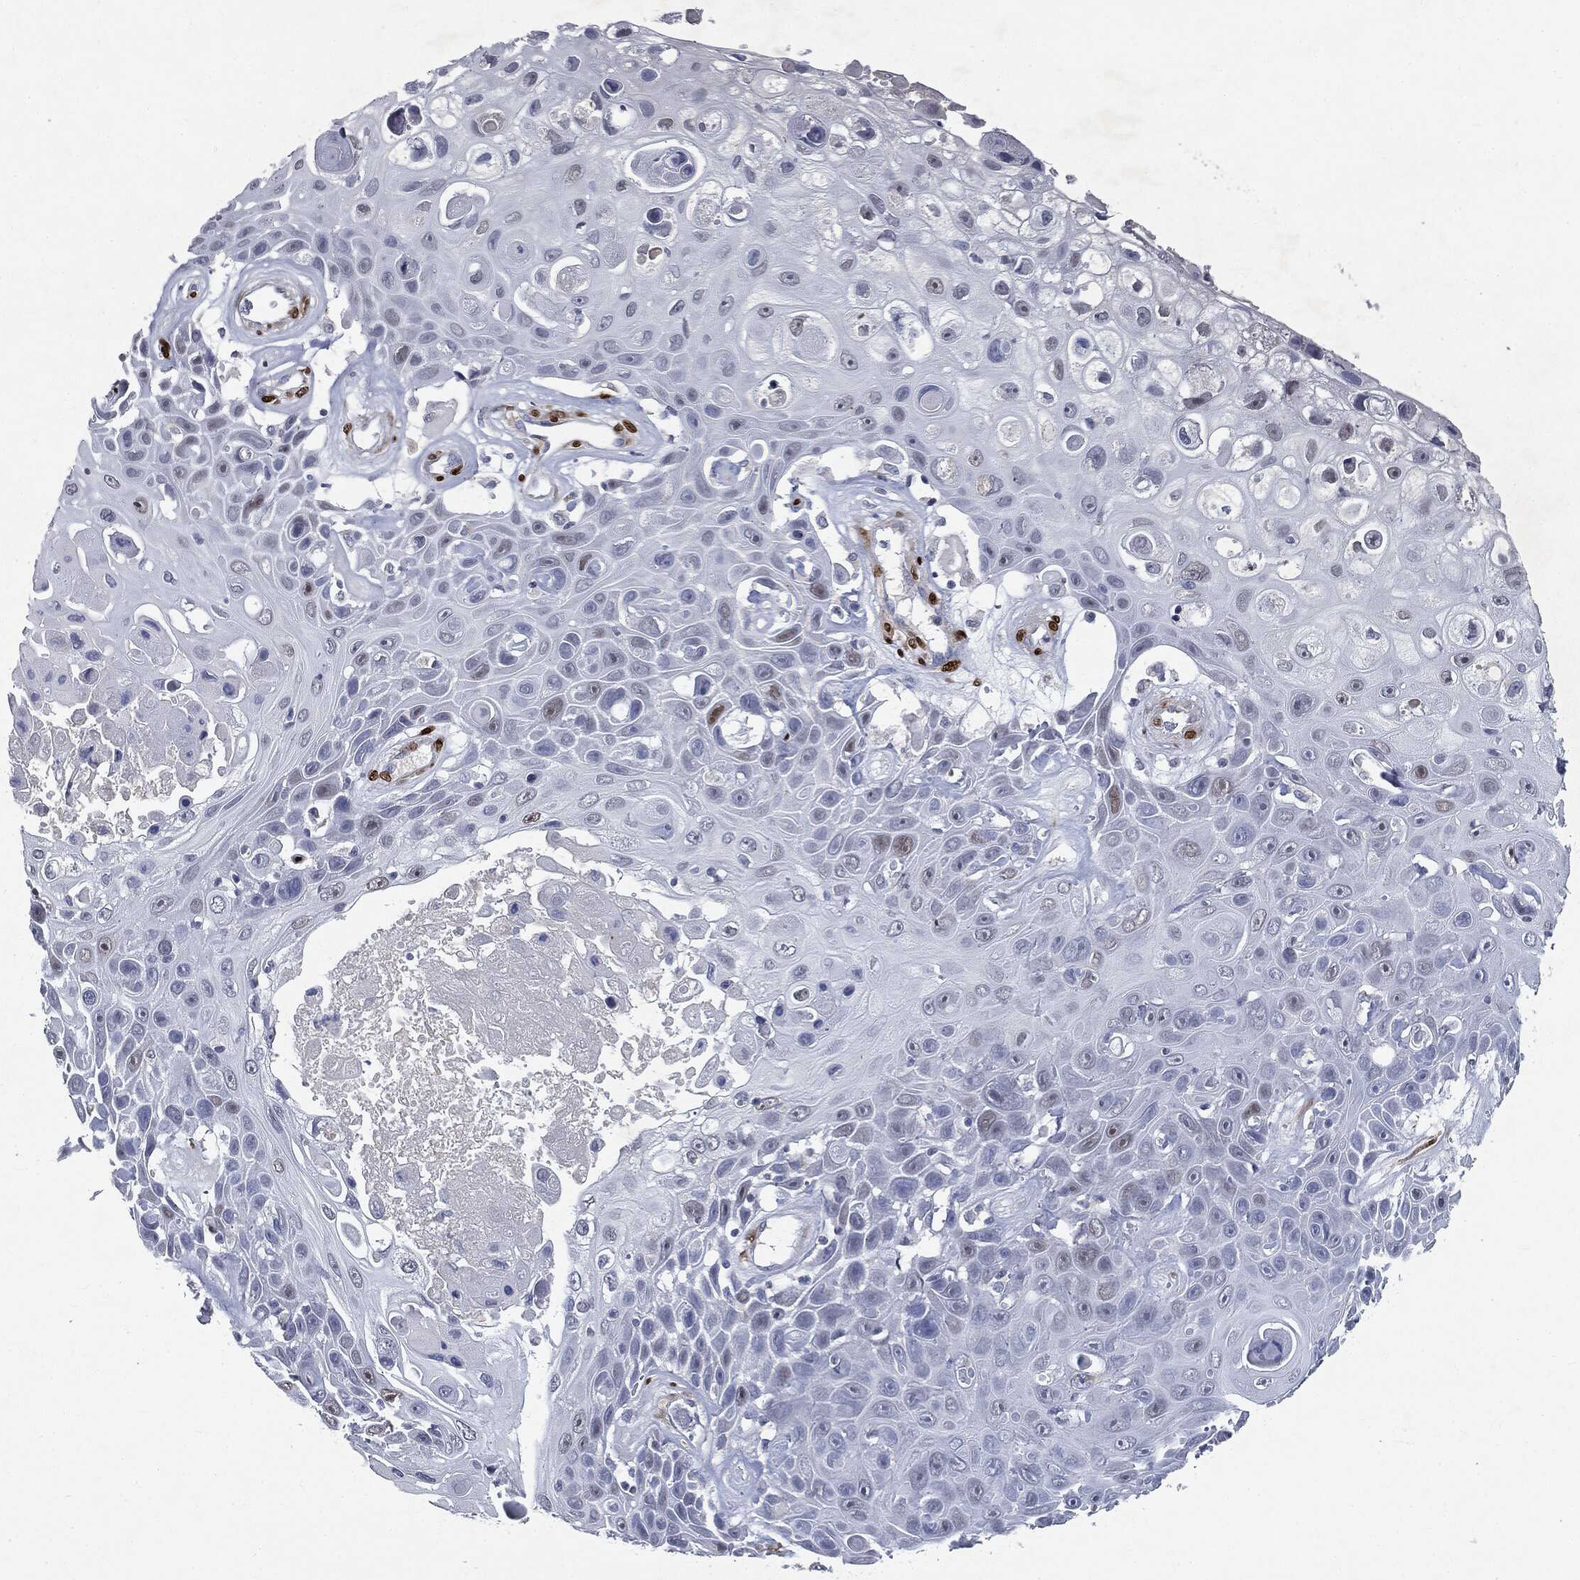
{"staining": {"intensity": "negative", "quantity": "none", "location": "none"}, "tissue": "skin cancer", "cell_type": "Tumor cells", "image_type": "cancer", "snomed": [{"axis": "morphology", "description": "Squamous cell carcinoma, NOS"}, {"axis": "topography", "description": "Skin"}], "caption": "A high-resolution photomicrograph shows IHC staining of skin cancer (squamous cell carcinoma), which exhibits no significant expression in tumor cells.", "gene": "CASD1", "patient": {"sex": "male", "age": 82}}